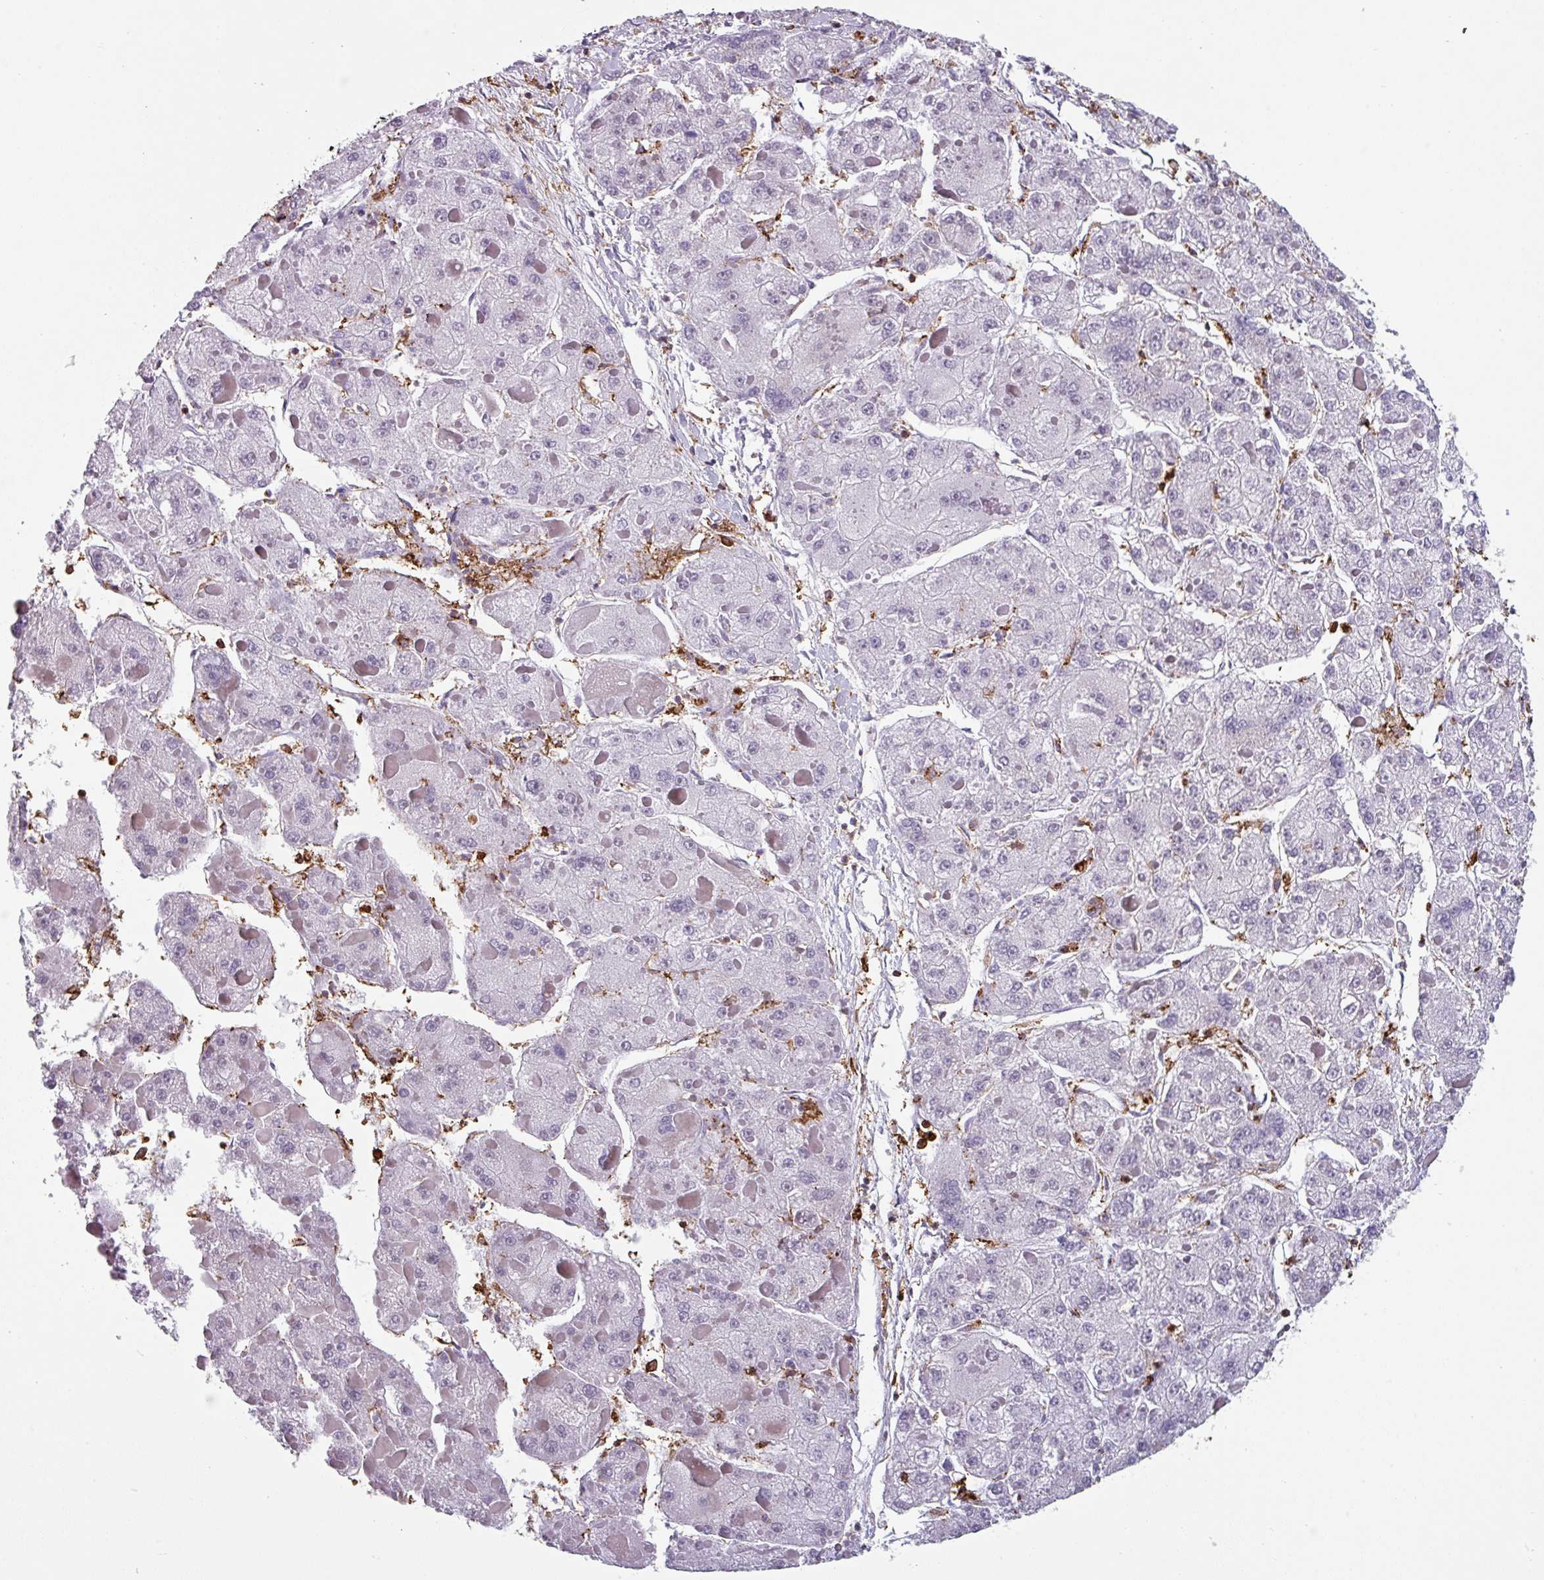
{"staining": {"intensity": "negative", "quantity": "none", "location": "none"}, "tissue": "liver cancer", "cell_type": "Tumor cells", "image_type": "cancer", "snomed": [{"axis": "morphology", "description": "Carcinoma, Hepatocellular, NOS"}, {"axis": "topography", "description": "Liver"}], "caption": "An IHC photomicrograph of liver cancer (hepatocellular carcinoma) is shown. There is no staining in tumor cells of liver cancer (hepatocellular carcinoma).", "gene": "EXOSC5", "patient": {"sex": "female", "age": 73}}